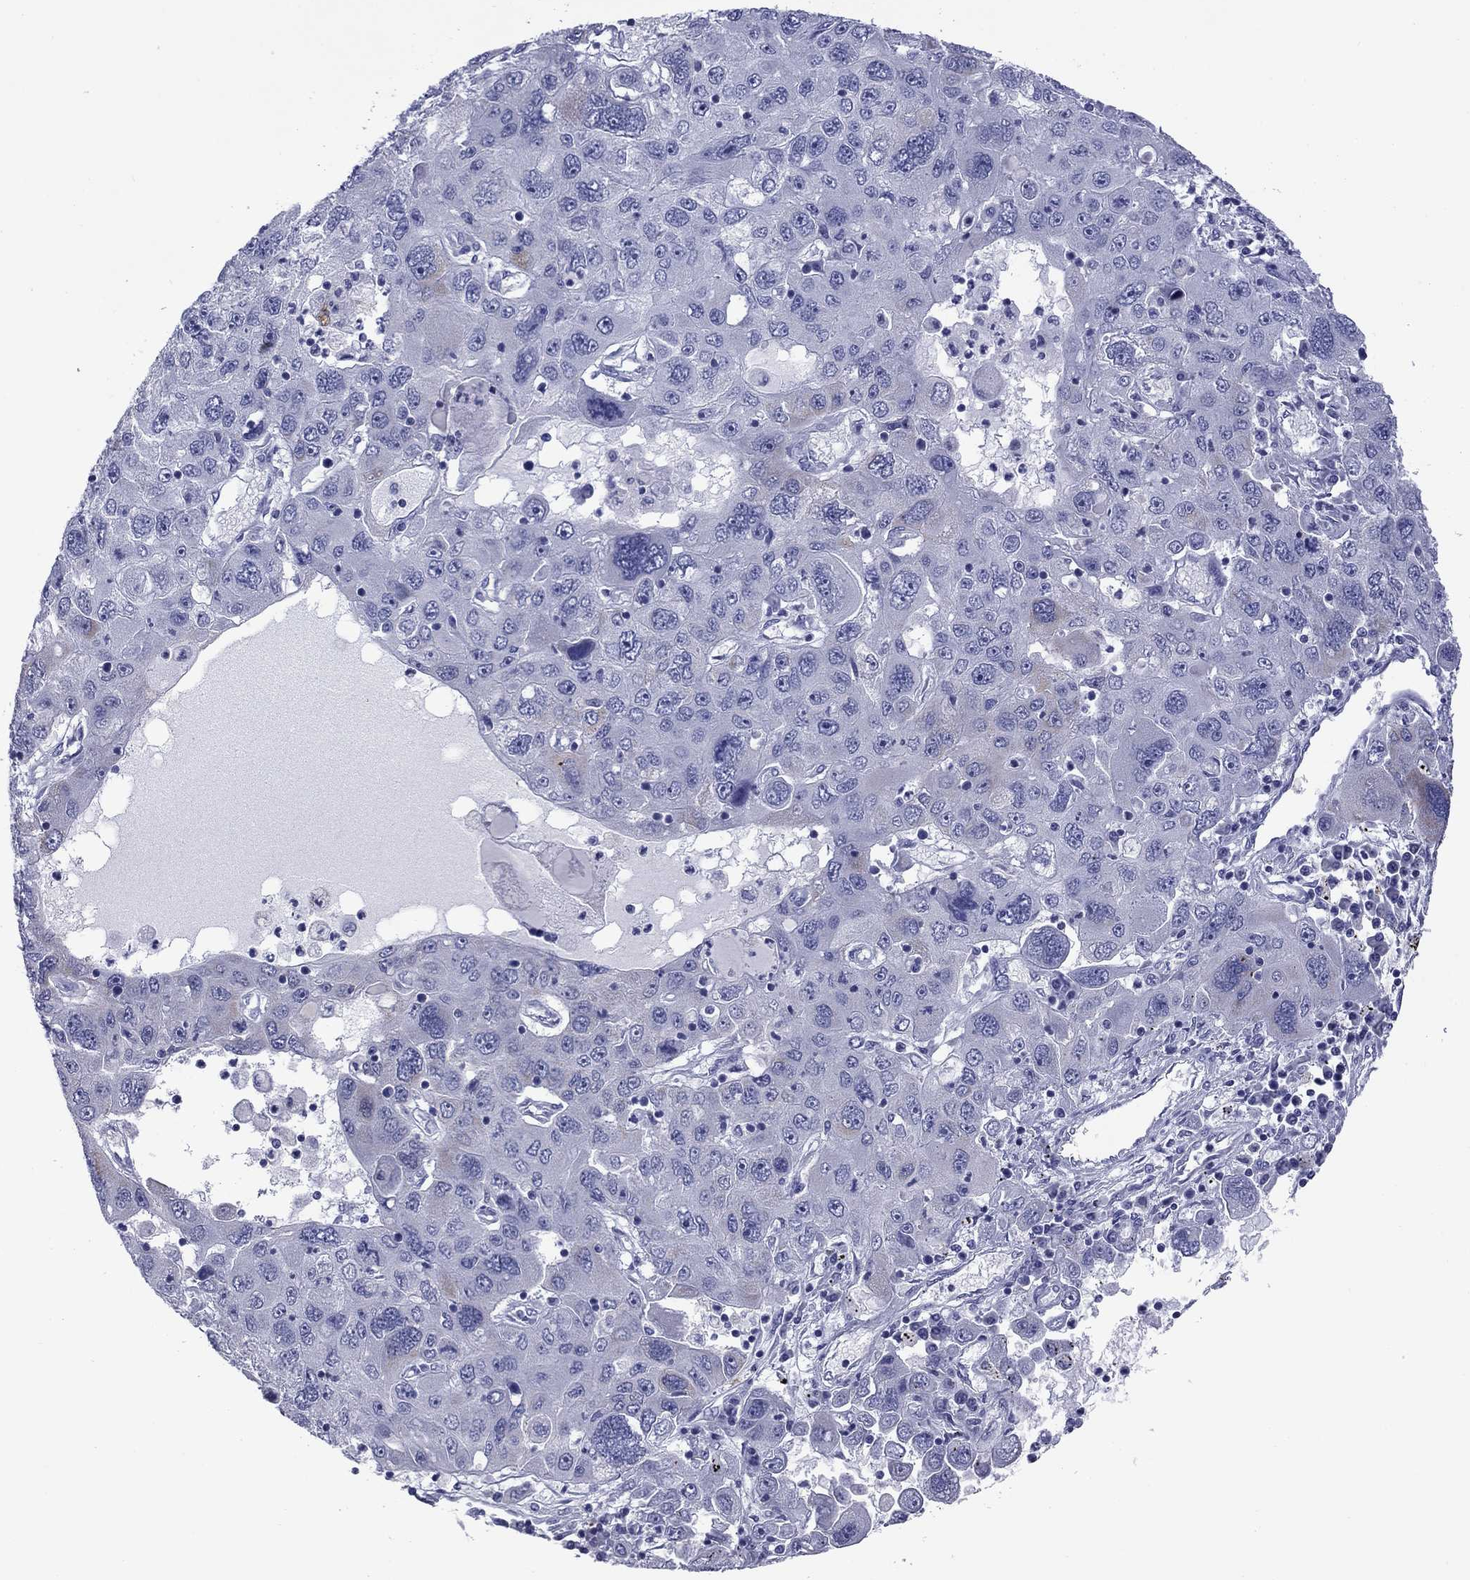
{"staining": {"intensity": "negative", "quantity": "none", "location": "none"}, "tissue": "stomach cancer", "cell_type": "Tumor cells", "image_type": "cancer", "snomed": [{"axis": "morphology", "description": "Adenocarcinoma, NOS"}, {"axis": "topography", "description": "Stomach"}], "caption": "This is an immunohistochemistry photomicrograph of stomach cancer. There is no expression in tumor cells.", "gene": "ACADSB", "patient": {"sex": "male", "age": 56}}